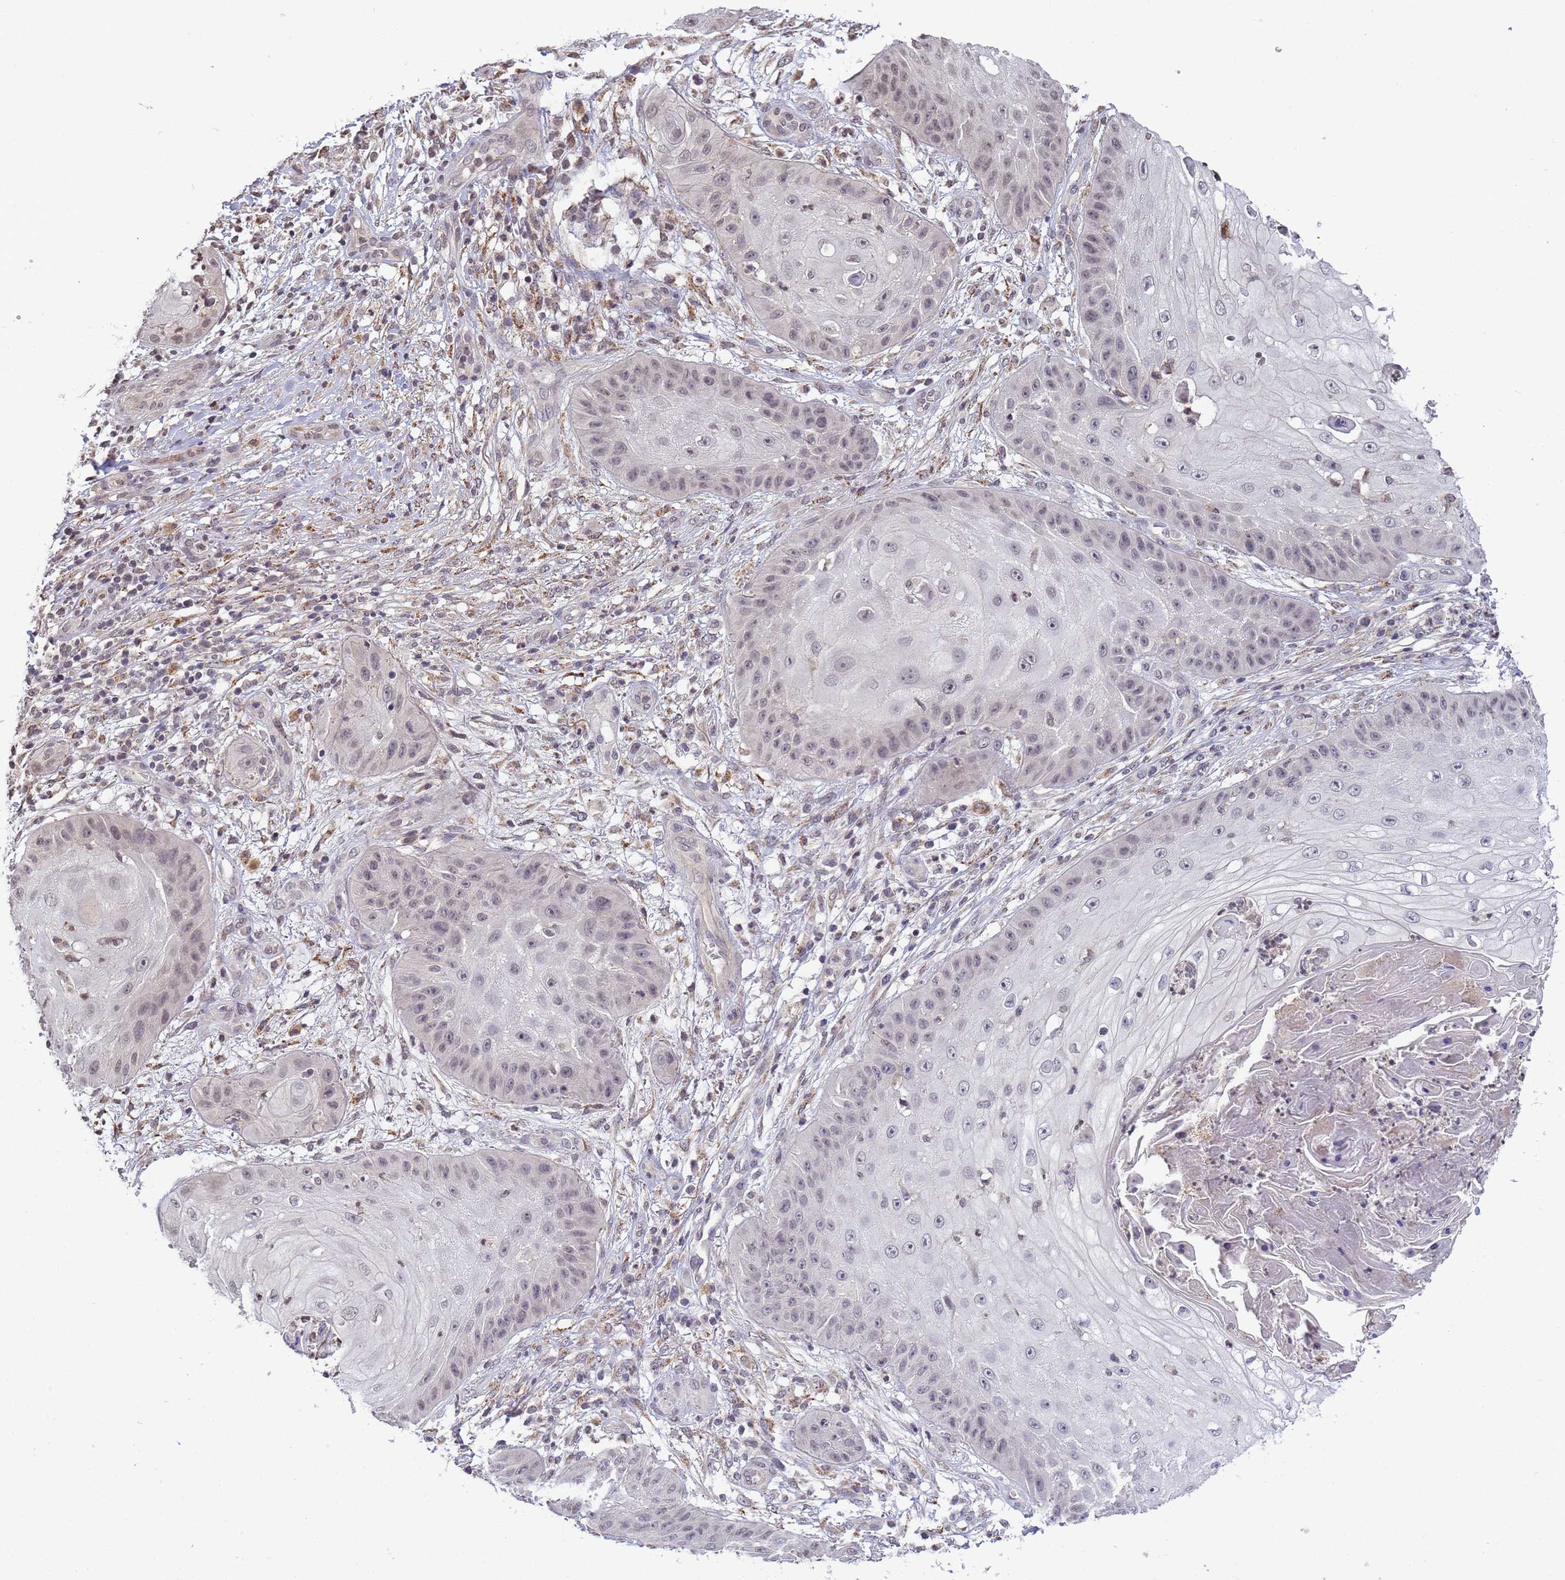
{"staining": {"intensity": "negative", "quantity": "none", "location": "none"}, "tissue": "skin cancer", "cell_type": "Tumor cells", "image_type": "cancer", "snomed": [{"axis": "morphology", "description": "Squamous cell carcinoma, NOS"}, {"axis": "topography", "description": "Skin"}], "caption": "This image is of skin squamous cell carcinoma stained with immunohistochemistry (IHC) to label a protein in brown with the nuclei are counter-stained blue. There is no positivity in tumor cells.", "gene": "MYL7", "patient": {"sex": "male", "age": 70}}